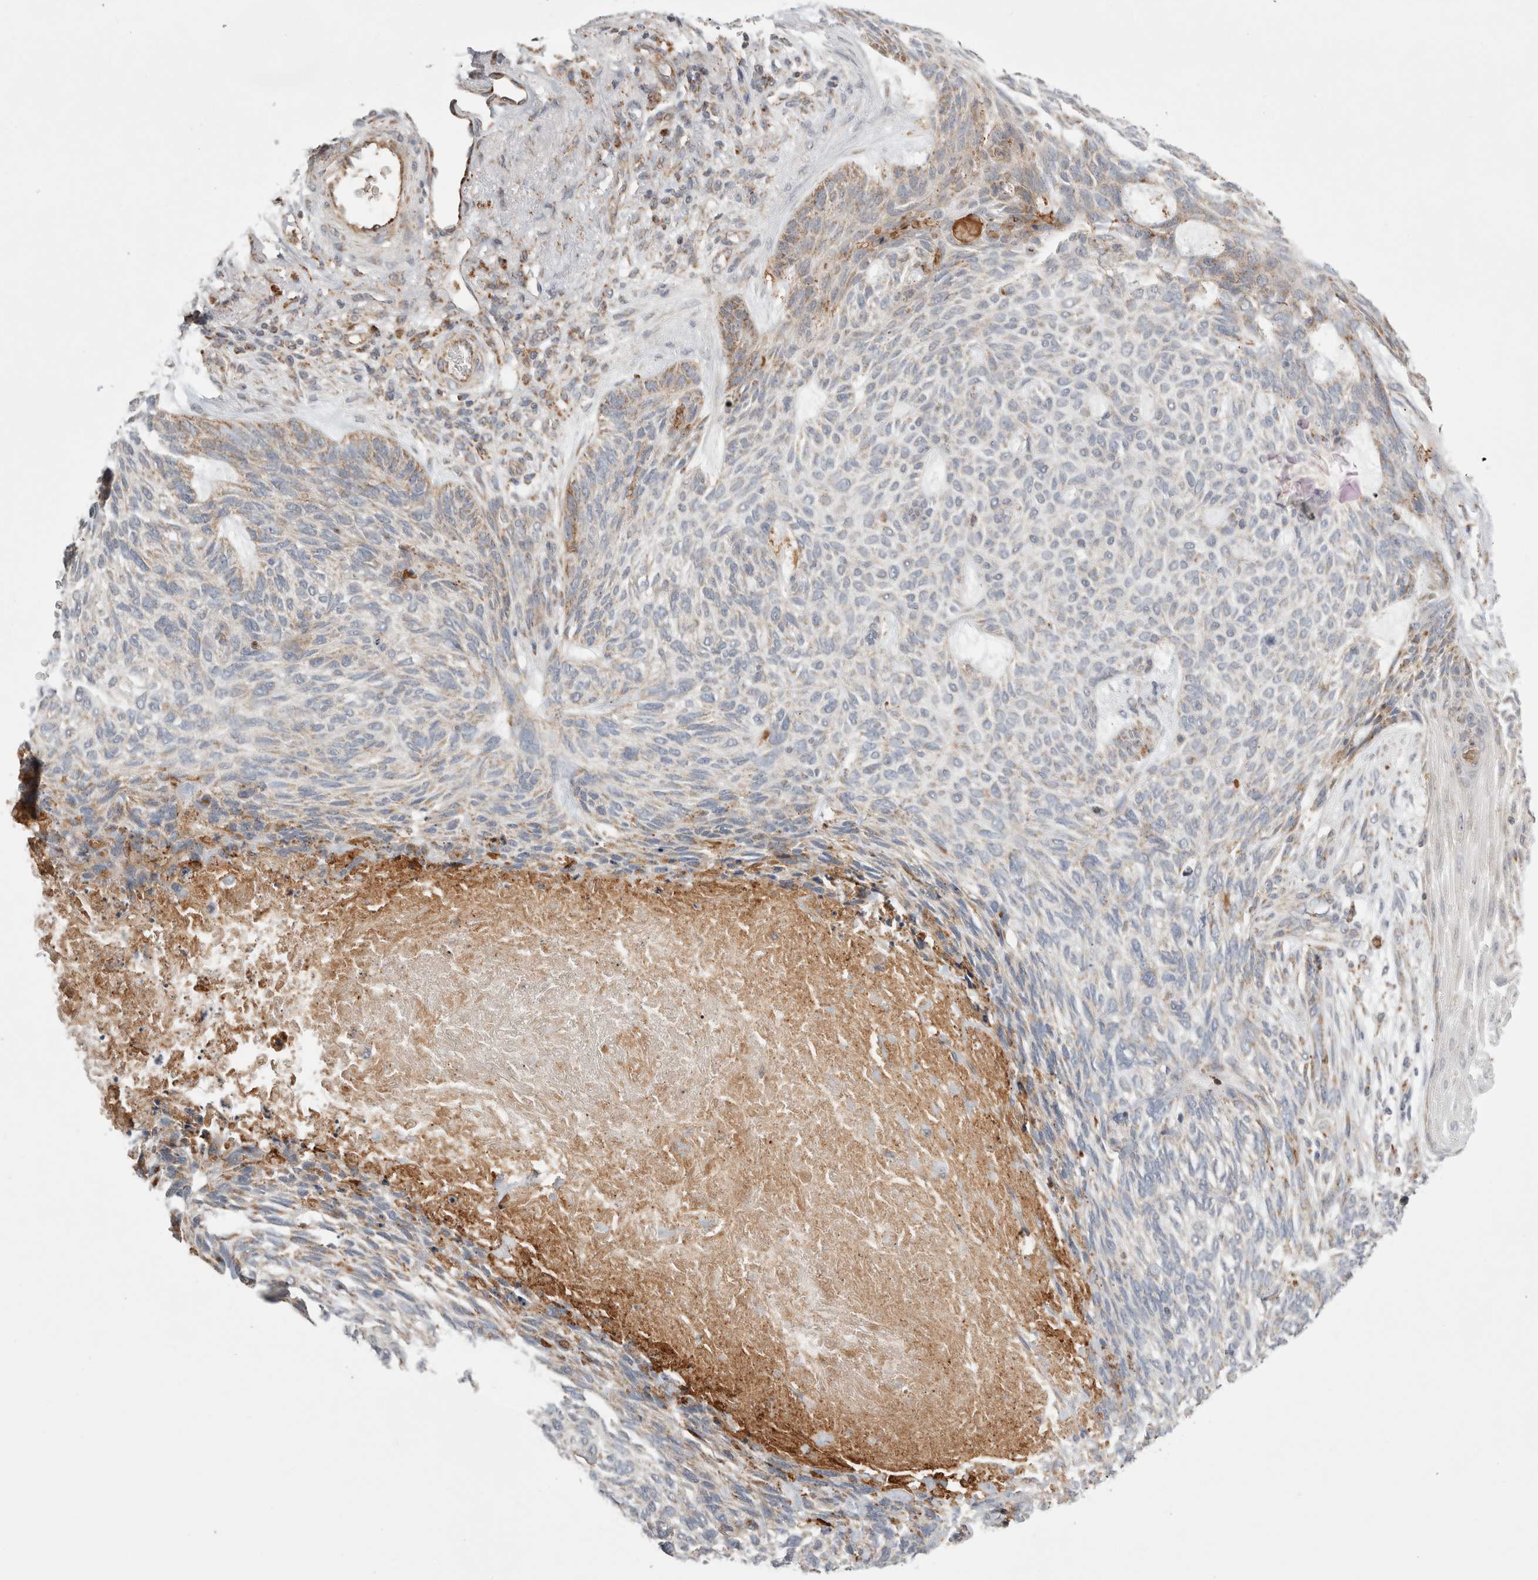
{"staining": {"intensity": "weak", "quantity": "<25%", "location": "cytoplasmic/membranous"}, "tissue": "skin cancer", "cell_type": "Tumor cells", "image_type": "cancer", "snomed": [{"axis": "morphology", "description": "Basal cell carcinoma"}, {"axis": "topography", "description": "Skin"}], "caption": "High power microscopy image of an immunohistochemistry histopathology image of basal cell carcinoma (skin), revealing no significant staining in tumor cells.", "gene": "HROB", "patient": {"sex": "male", "age": 55}}